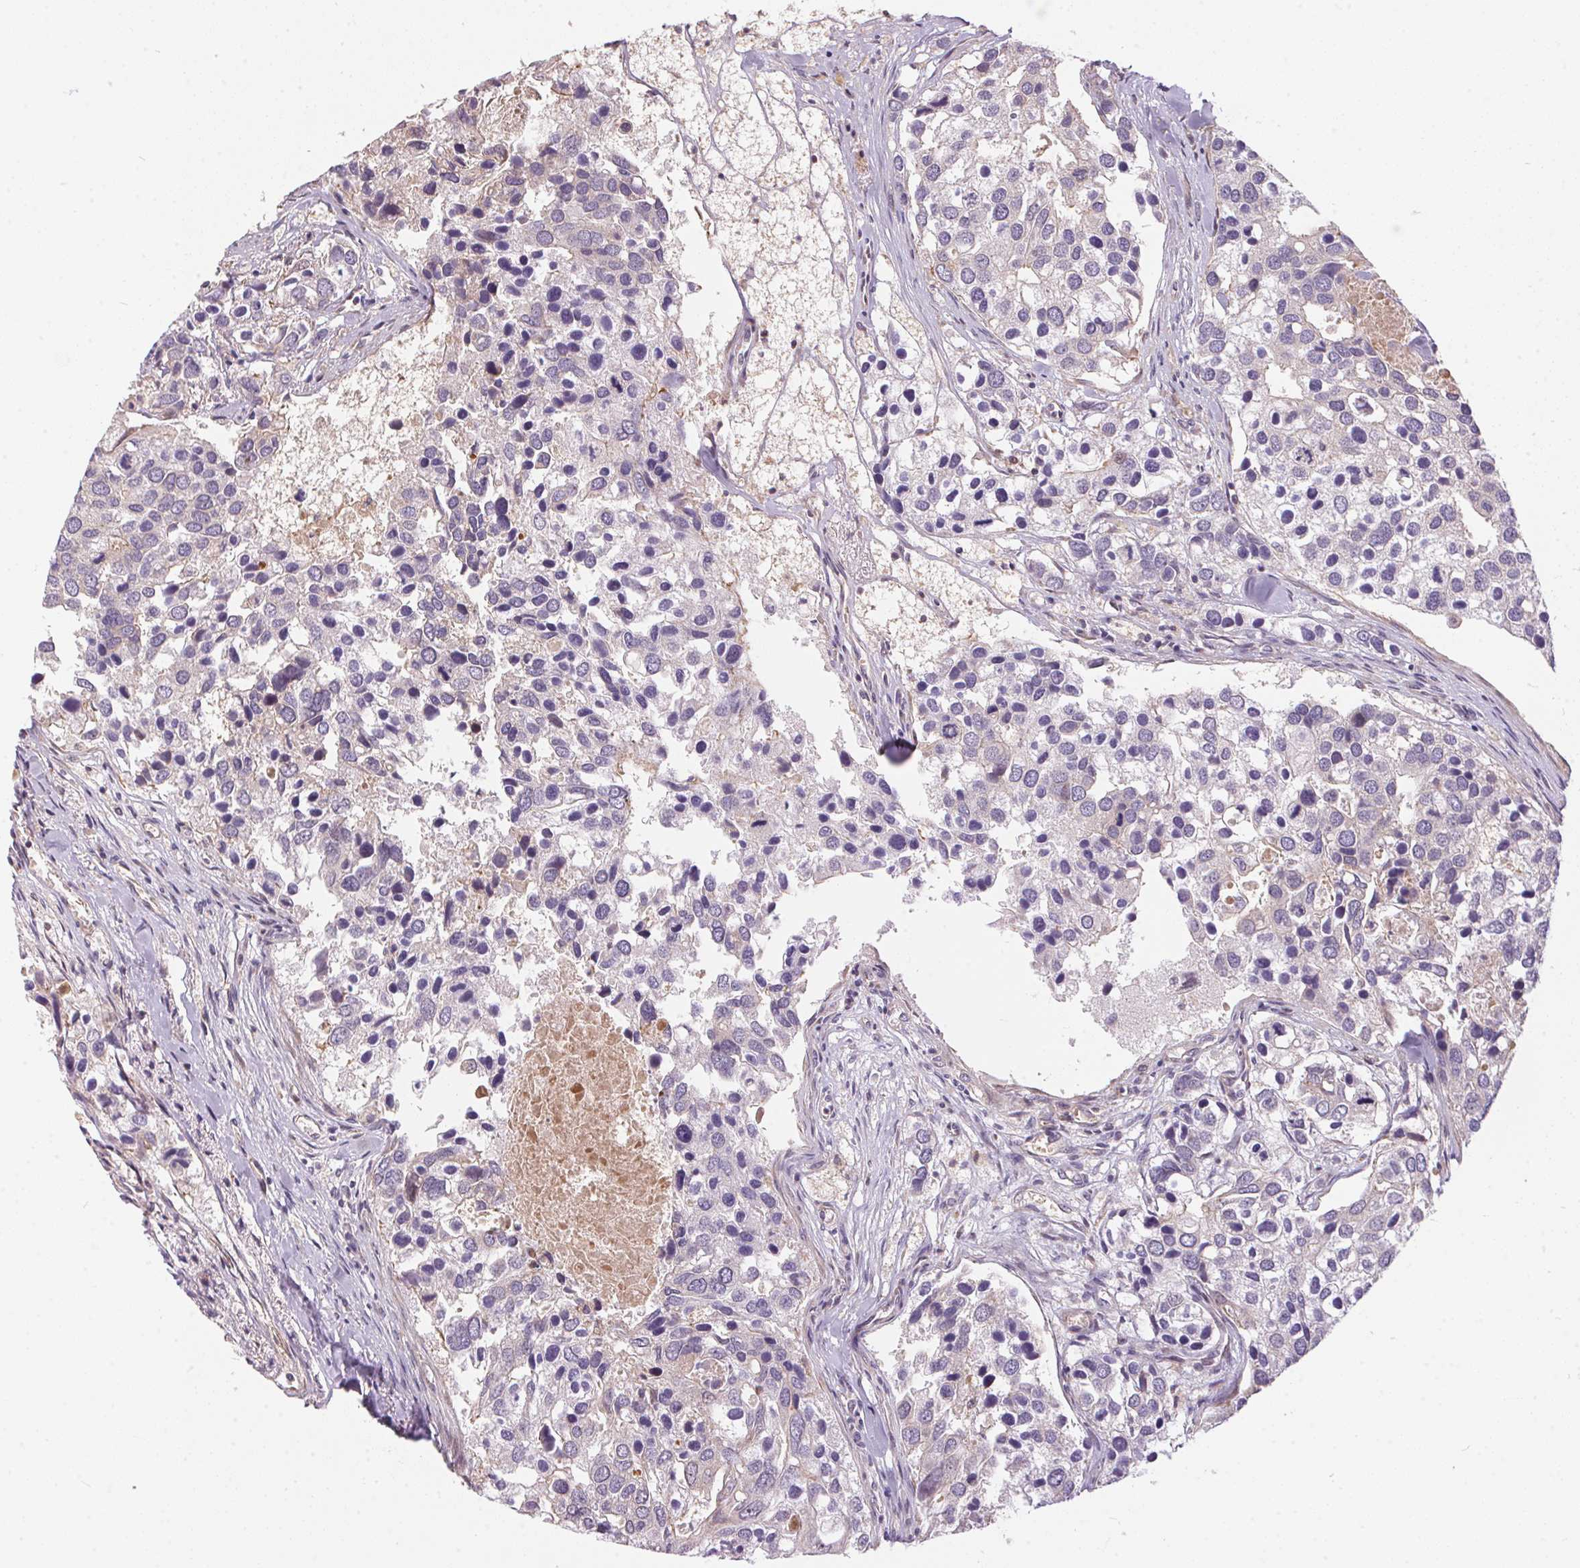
{"staining": {"intensity": "negative", "quantity": "none", "location": "none"}, "tissue": "breast cancer", "cell_type": "Tumor cells", "image_type": "cancer", "snomed": [{"axis": "morphology", "description": "Duct carcinoma"}, {"axis": "topography", "description": "Breast"}], "caption": "DAB (3,3'-diaminobenzidine) immunohistochemical staining of intraductal carcinoma (breast) reveals no significant positivity in tumor cells. Brightfield microscopy of IHC stained with DAB (3,3'-diaminobenzidine) (brown) and hematoxylin (blue), captured at high magnification.", "gene": "UNC13B", "patient": {"sex": "female", "age": 83}}